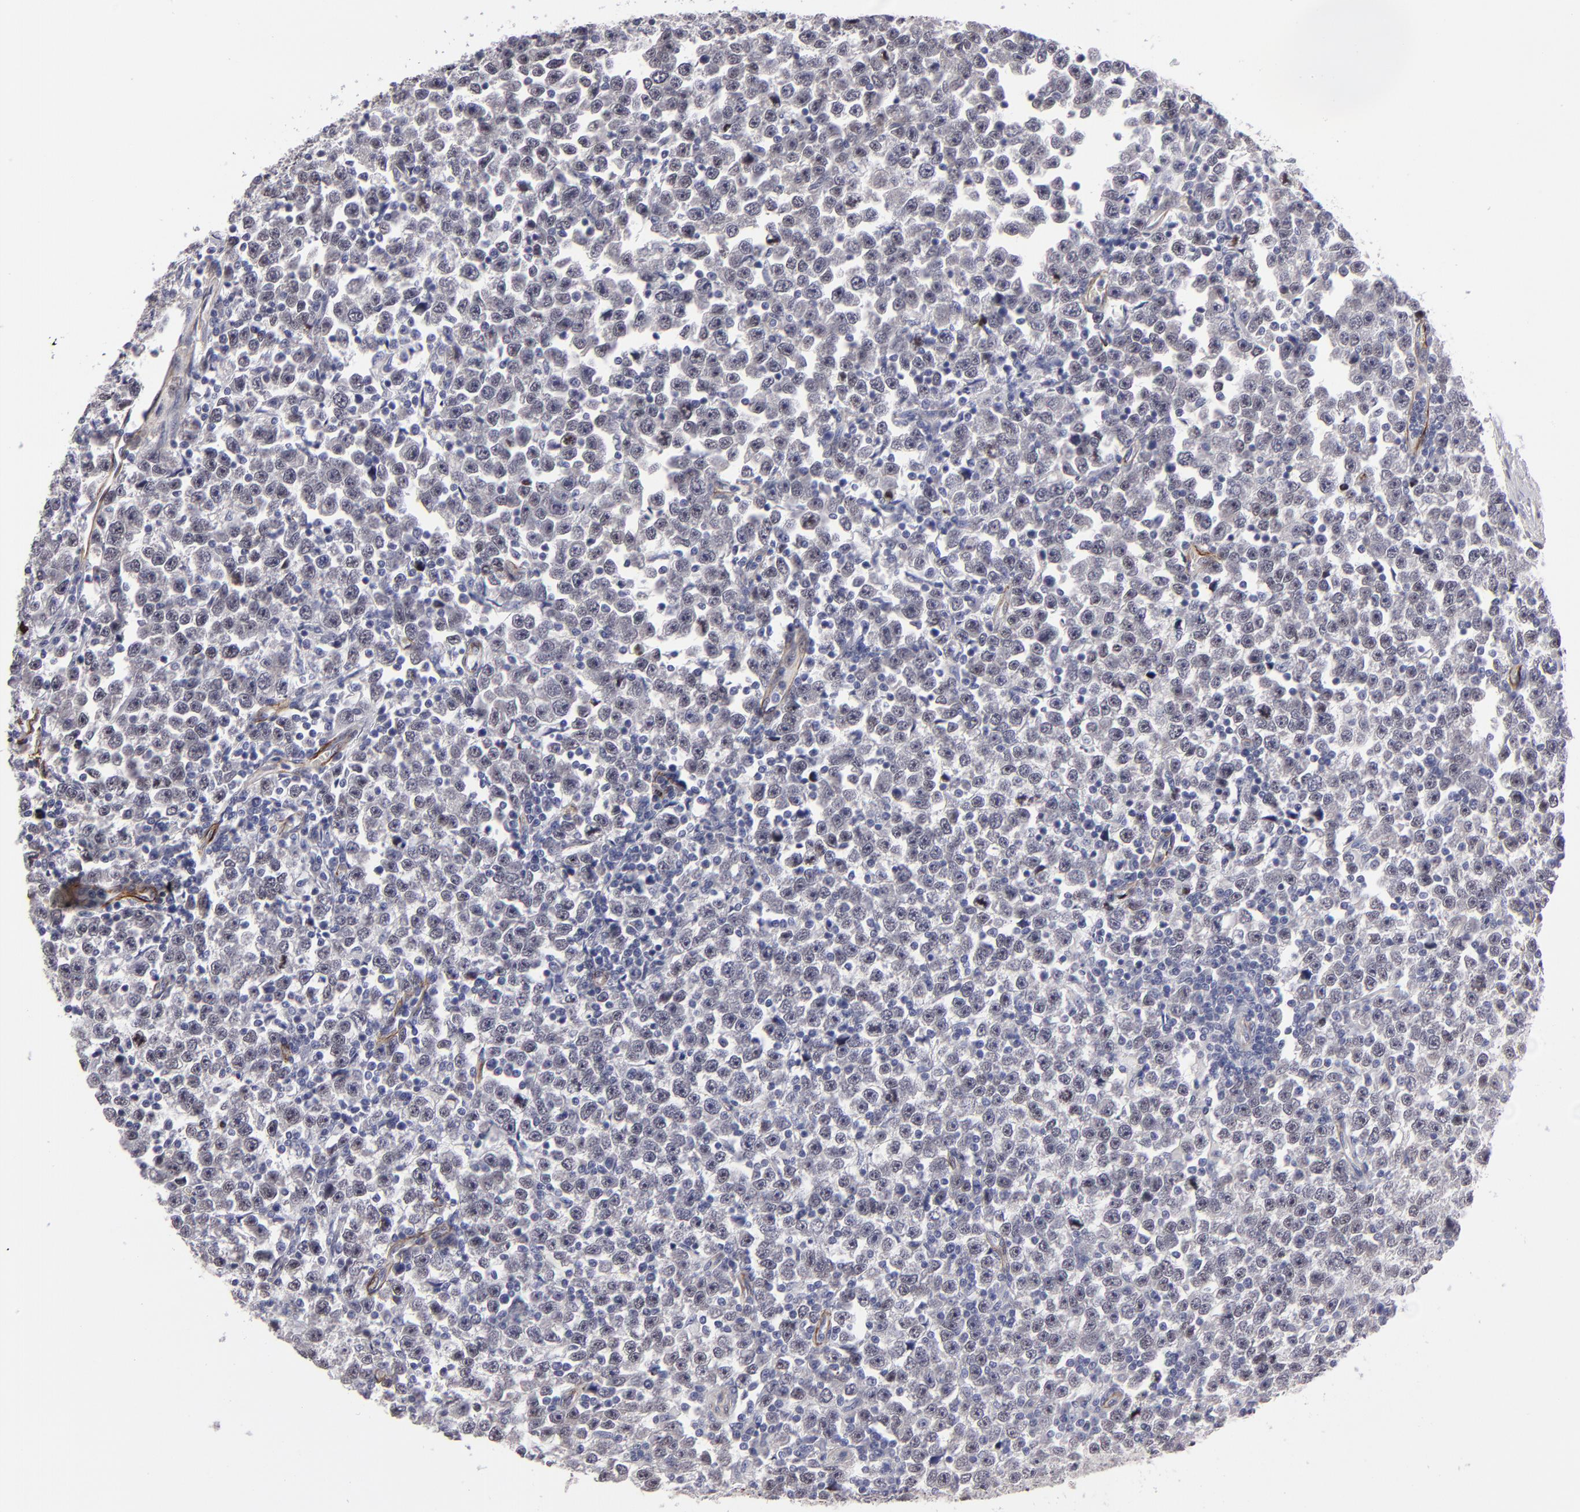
{"staining": {"intensity": "negative", "quantity": "none", "location": "none"}, "tissue": "testis cancer", "cell_type": "Tumor cells", "image_type": "cancer", "snomed": [{"axis": "morphology", "description": "Seminoma, NOS"}, {"axis": "topography", "description": "Testis"}], "caption": "DAB immunohistochemical staining of testis cancer displays no significant expression in tumor cells.", "gene": "ZNF175", "patient": {"sex": "male", "age": 43}}